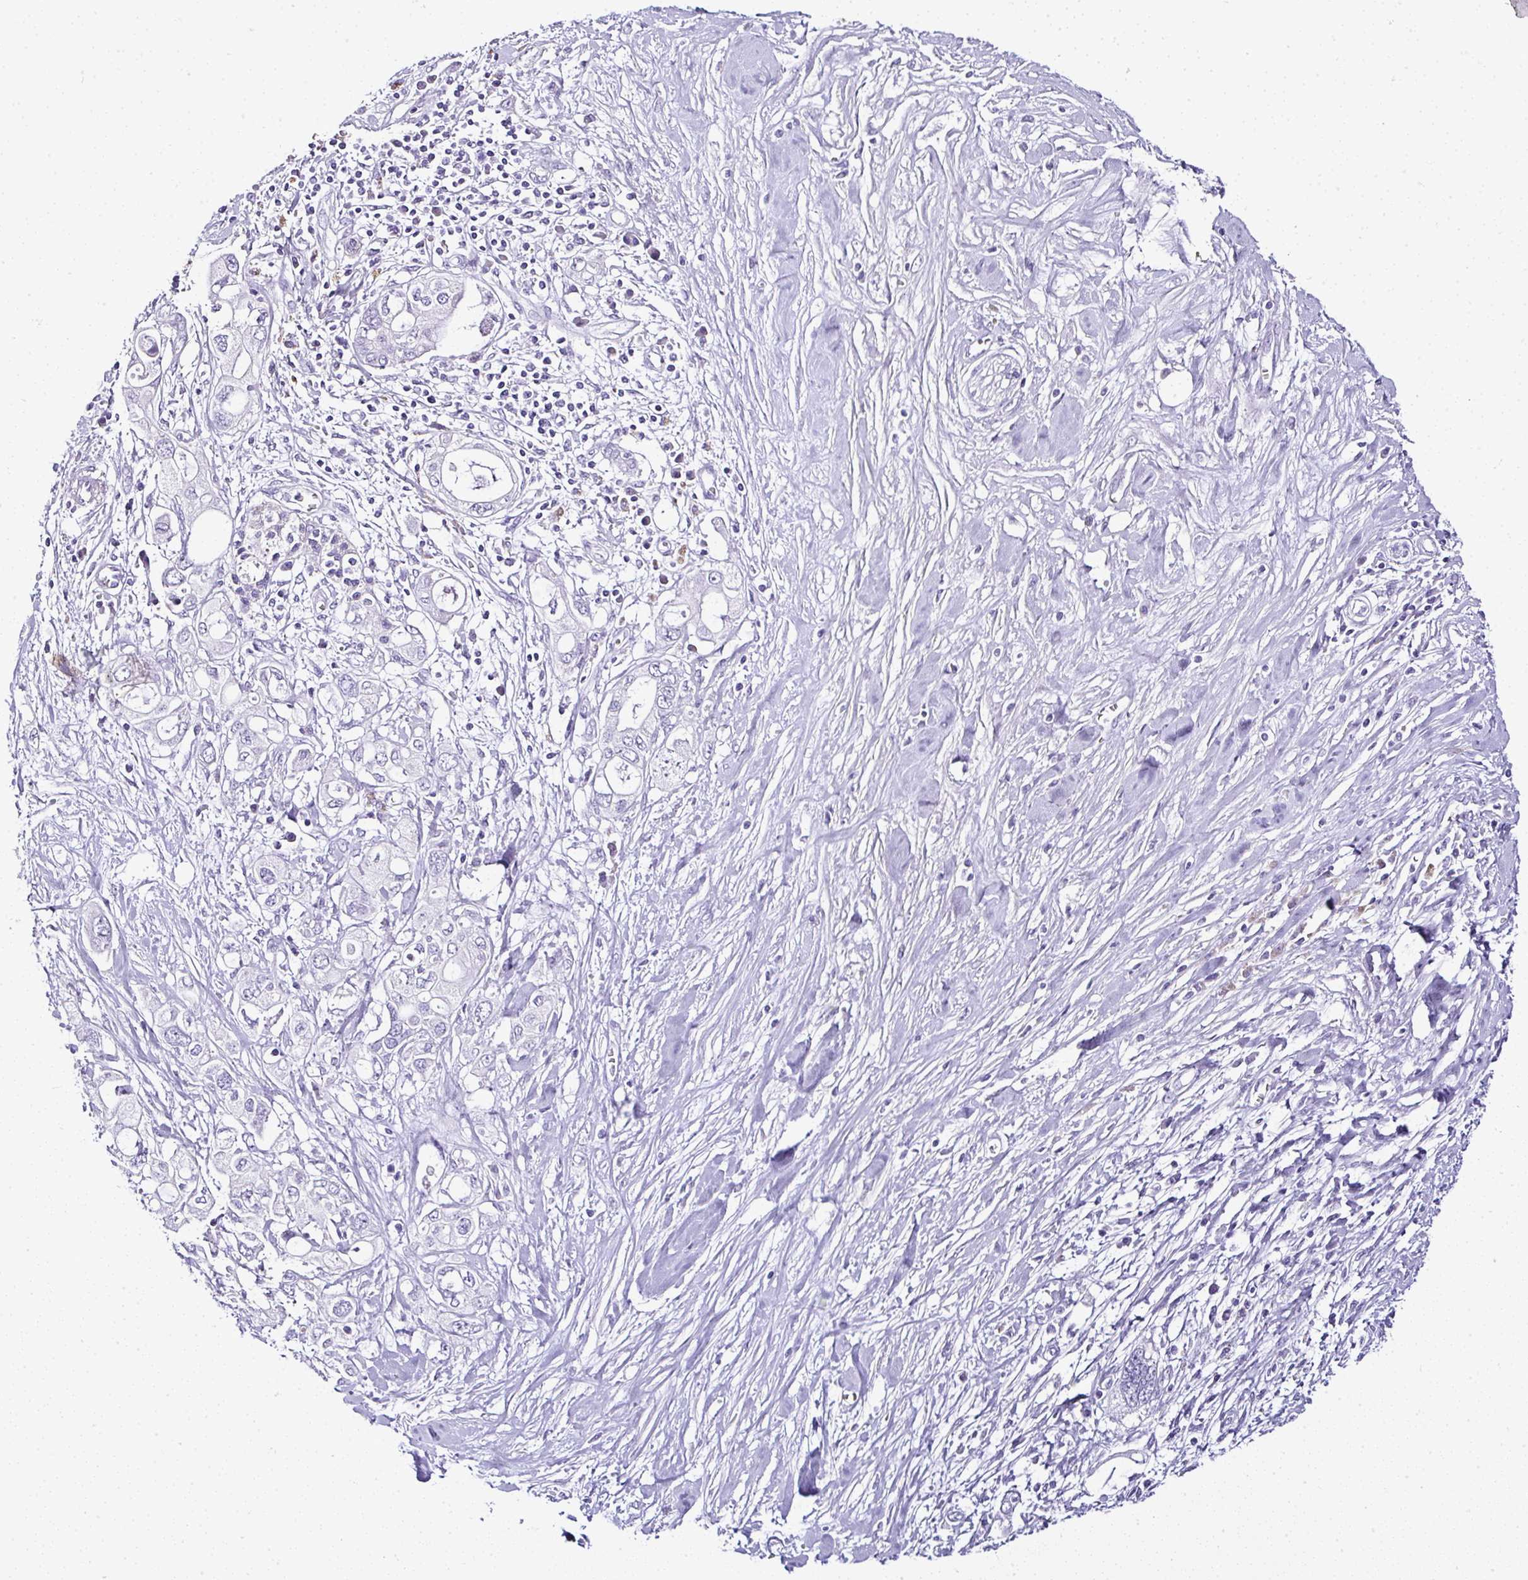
{"staining": {"intensity": "negative", "quantity": "none", "location": "none"}, "tissue": "pancreatic cancer", "cell_type": "Tumor cells", "image_type": "cancer", "snomed": [{"axis": "morphology", "description": "Adenocarcinoma, NOS"}, {"axis": "topography", "description": "Pancreas"}], "caption": "IHC histopathology image of neoplastic tissue: pancreatic adenocarcinoma stained with DAB exhibits no significant protein staining in tumor cells.", "gene": "SERPINB3", "patient": {"sex": "female", "age": 56}}